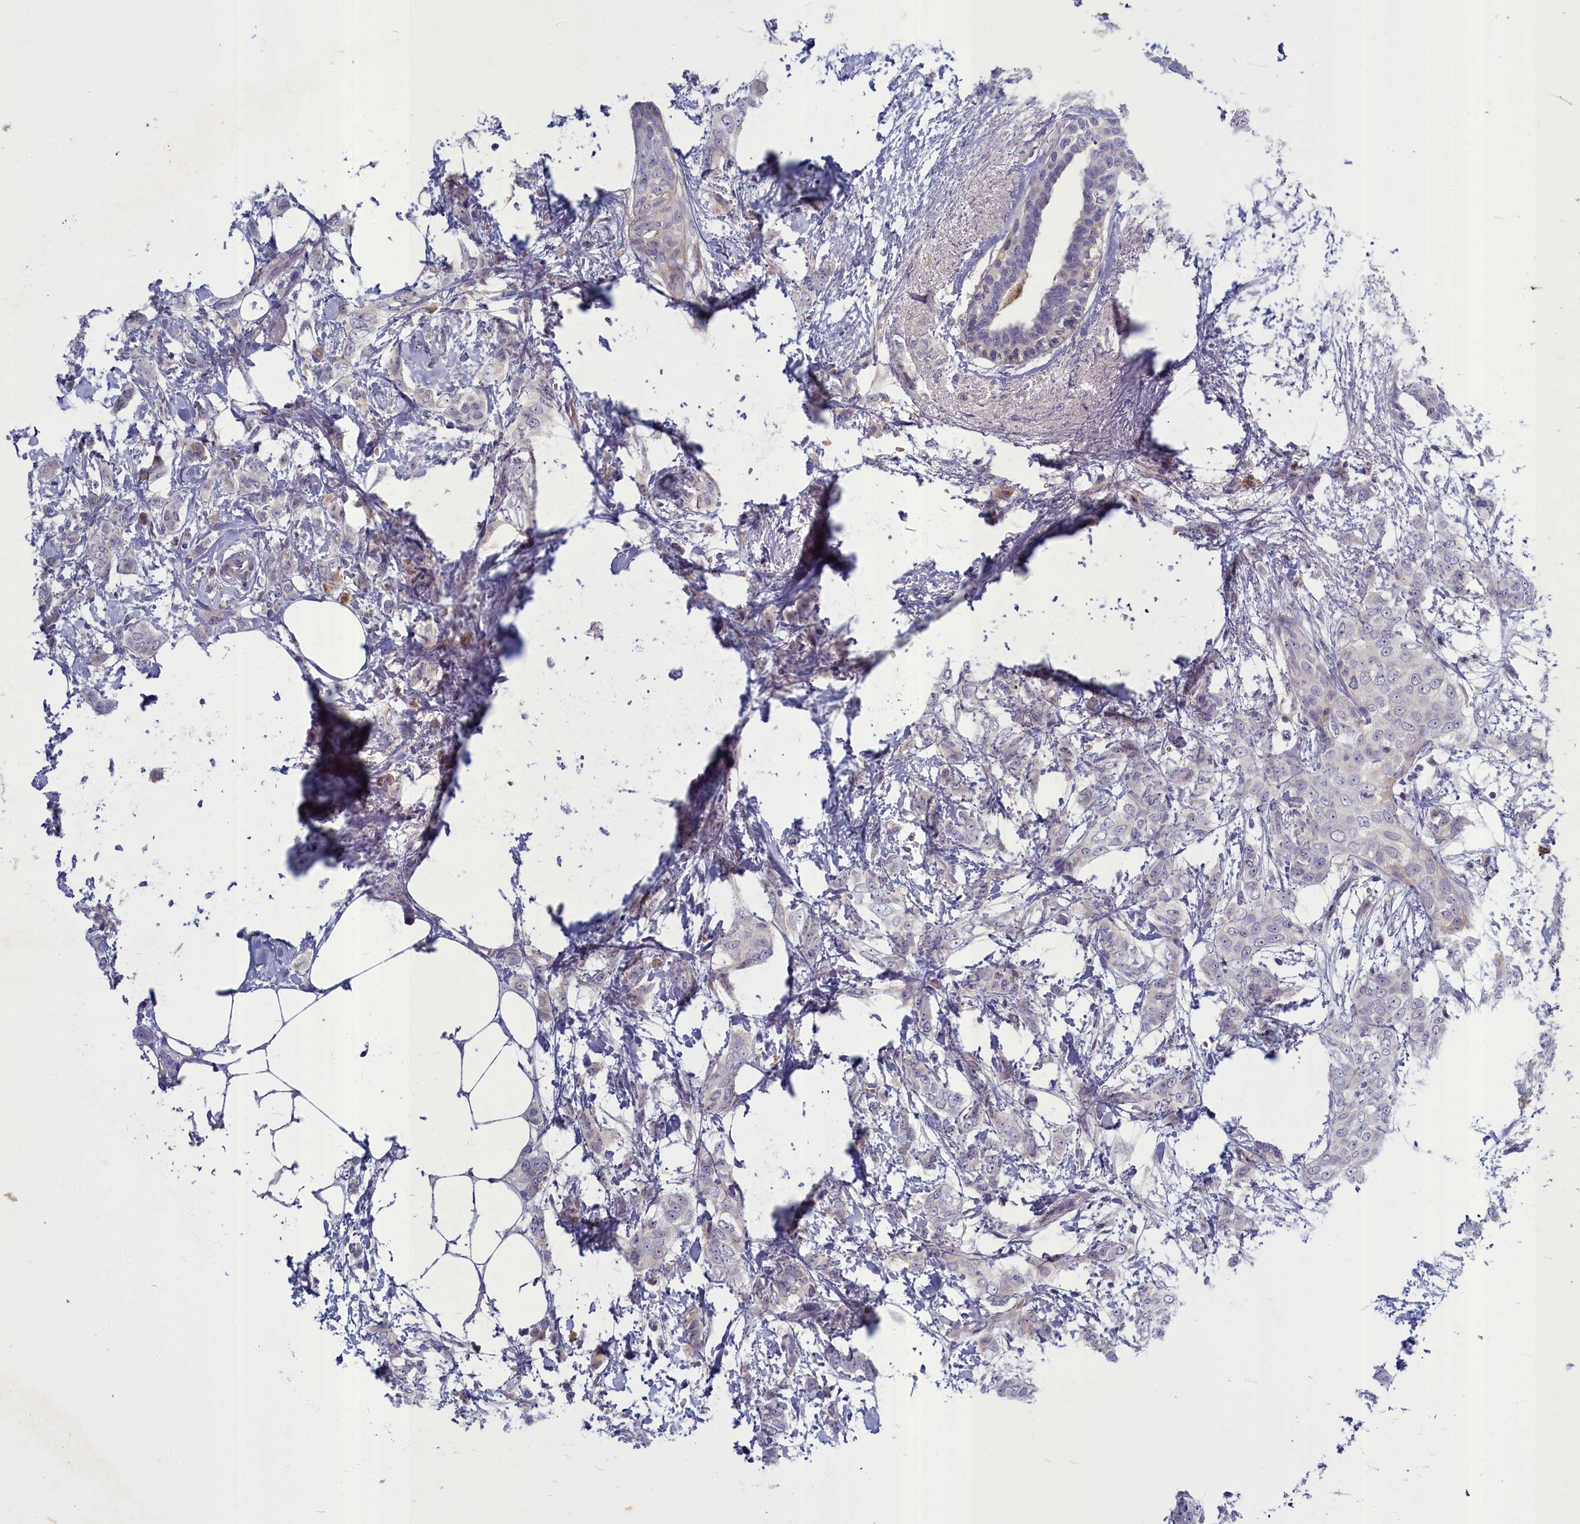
{"staining": {"intensity": "negative", "quantity": "none", "location": "none"}, "tissue": "breast cancer", "cell_type": "Tumor cells", "image_type": "cancer", "snomed": [{"axis": "morphology", "description": "Duct carcinoma"}, {"axis": "topography", "description": "Breast"}], "caption": "A micrograph of breast cancer (infiltrating ductal carcinoma) stained for a protein exhibits no brown staining in tumor cells.", "gene": "SV2C", "patient": {"sex": "female", "age": 72}}